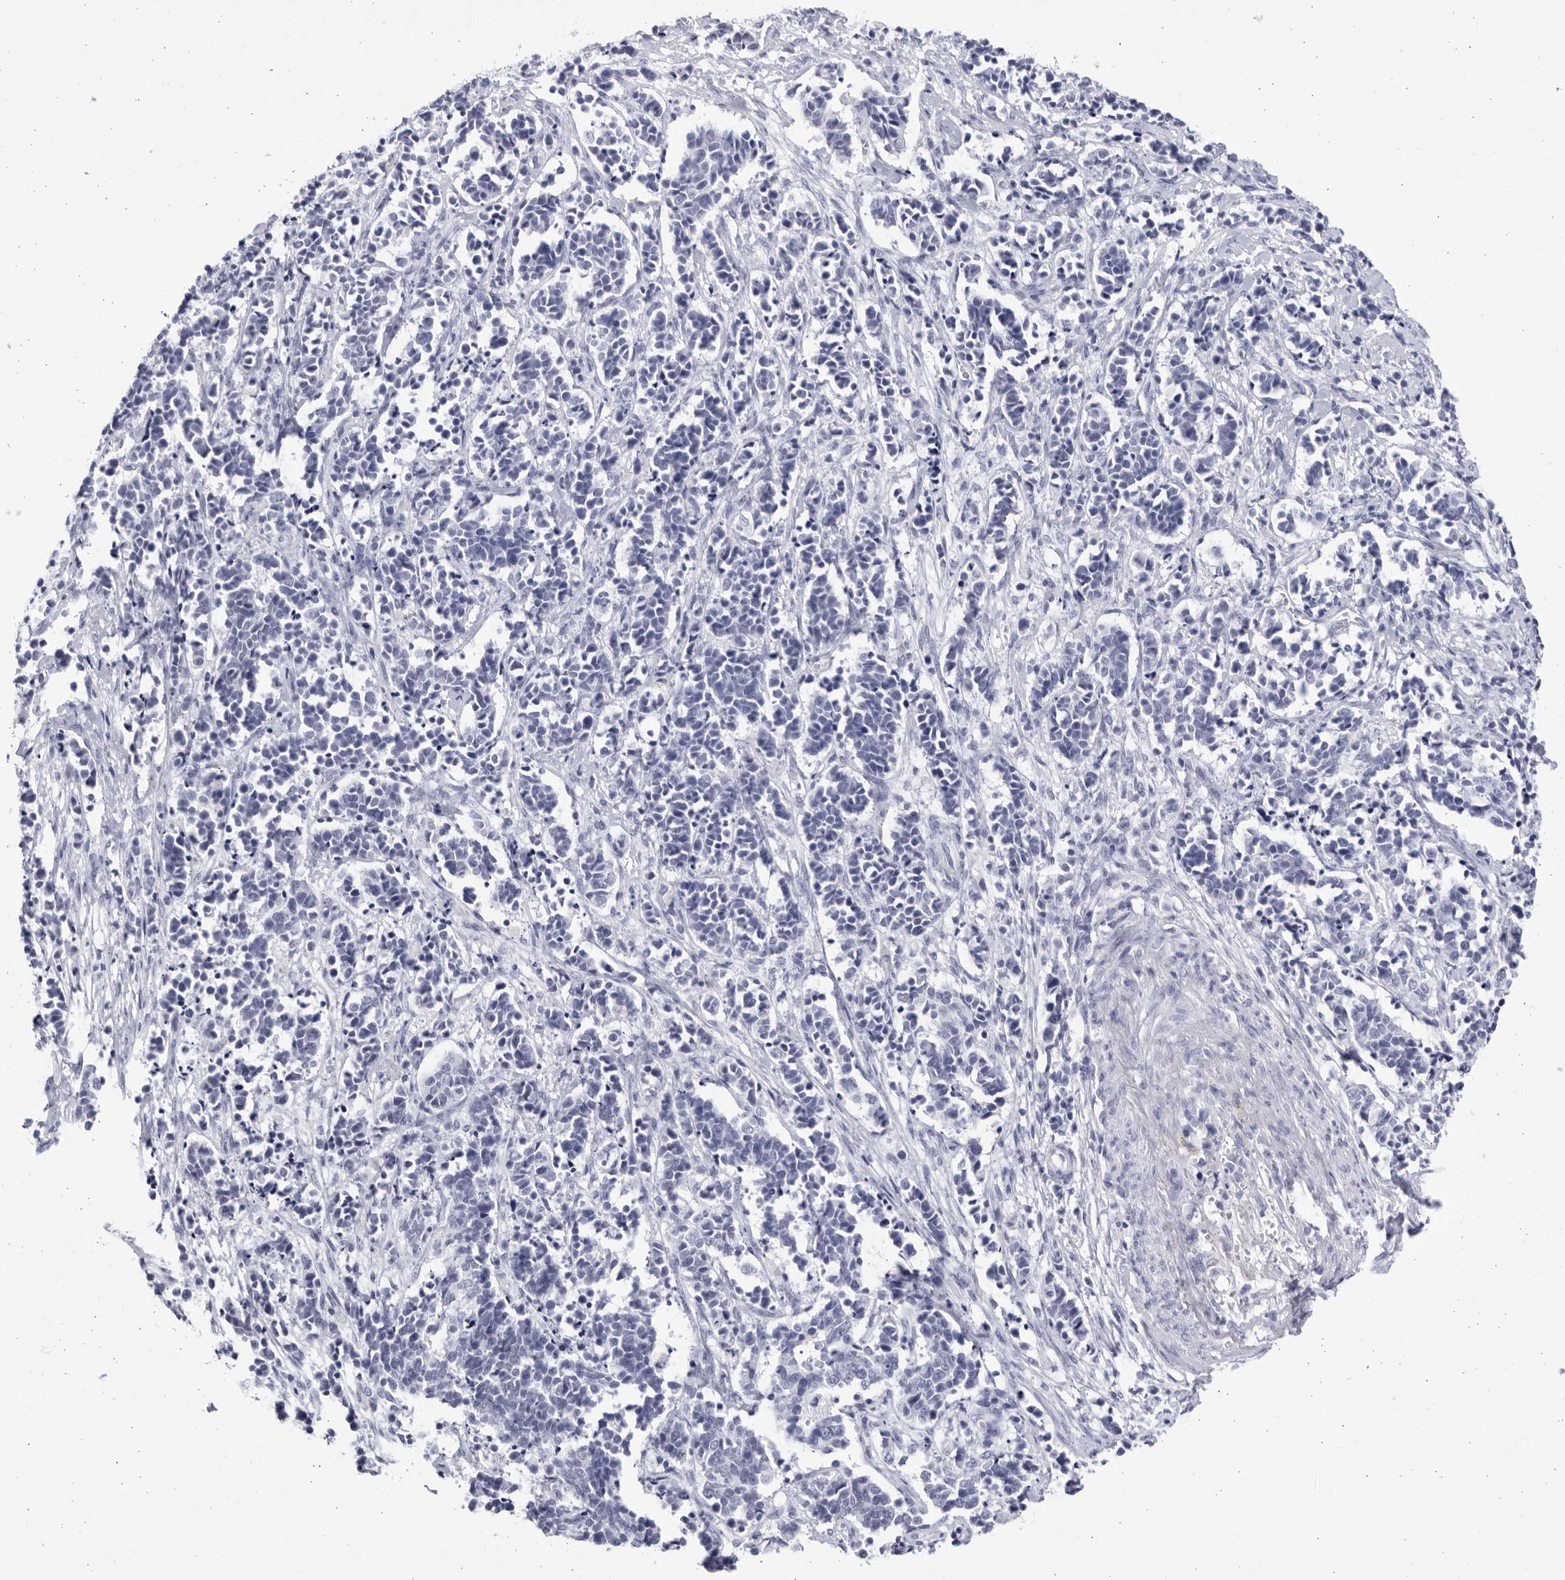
{"staining": {"intensity": "negative", "quantity": "none", "location": "none"}, "tissue": "cervical cancer", "cell_type": "Tumor cells", "image_type": "cancer", "snomed": [{"axis": "morphology", "description": "Normal tissue, NOS"}, {"axis": "morphology", "description": "Squamous cell carcinoma, NOS"}, {"axis": "topography", "description": "Cervix"}], "caption": "IHC photomicrograph of neoplastic tissue: human squamous cell carcinoma (cervical) stained with DAB demonstrates no significant protein expression in tumor cells.", "gene": "CCDC181", "patient": {"sex": "female", "age": 35}}